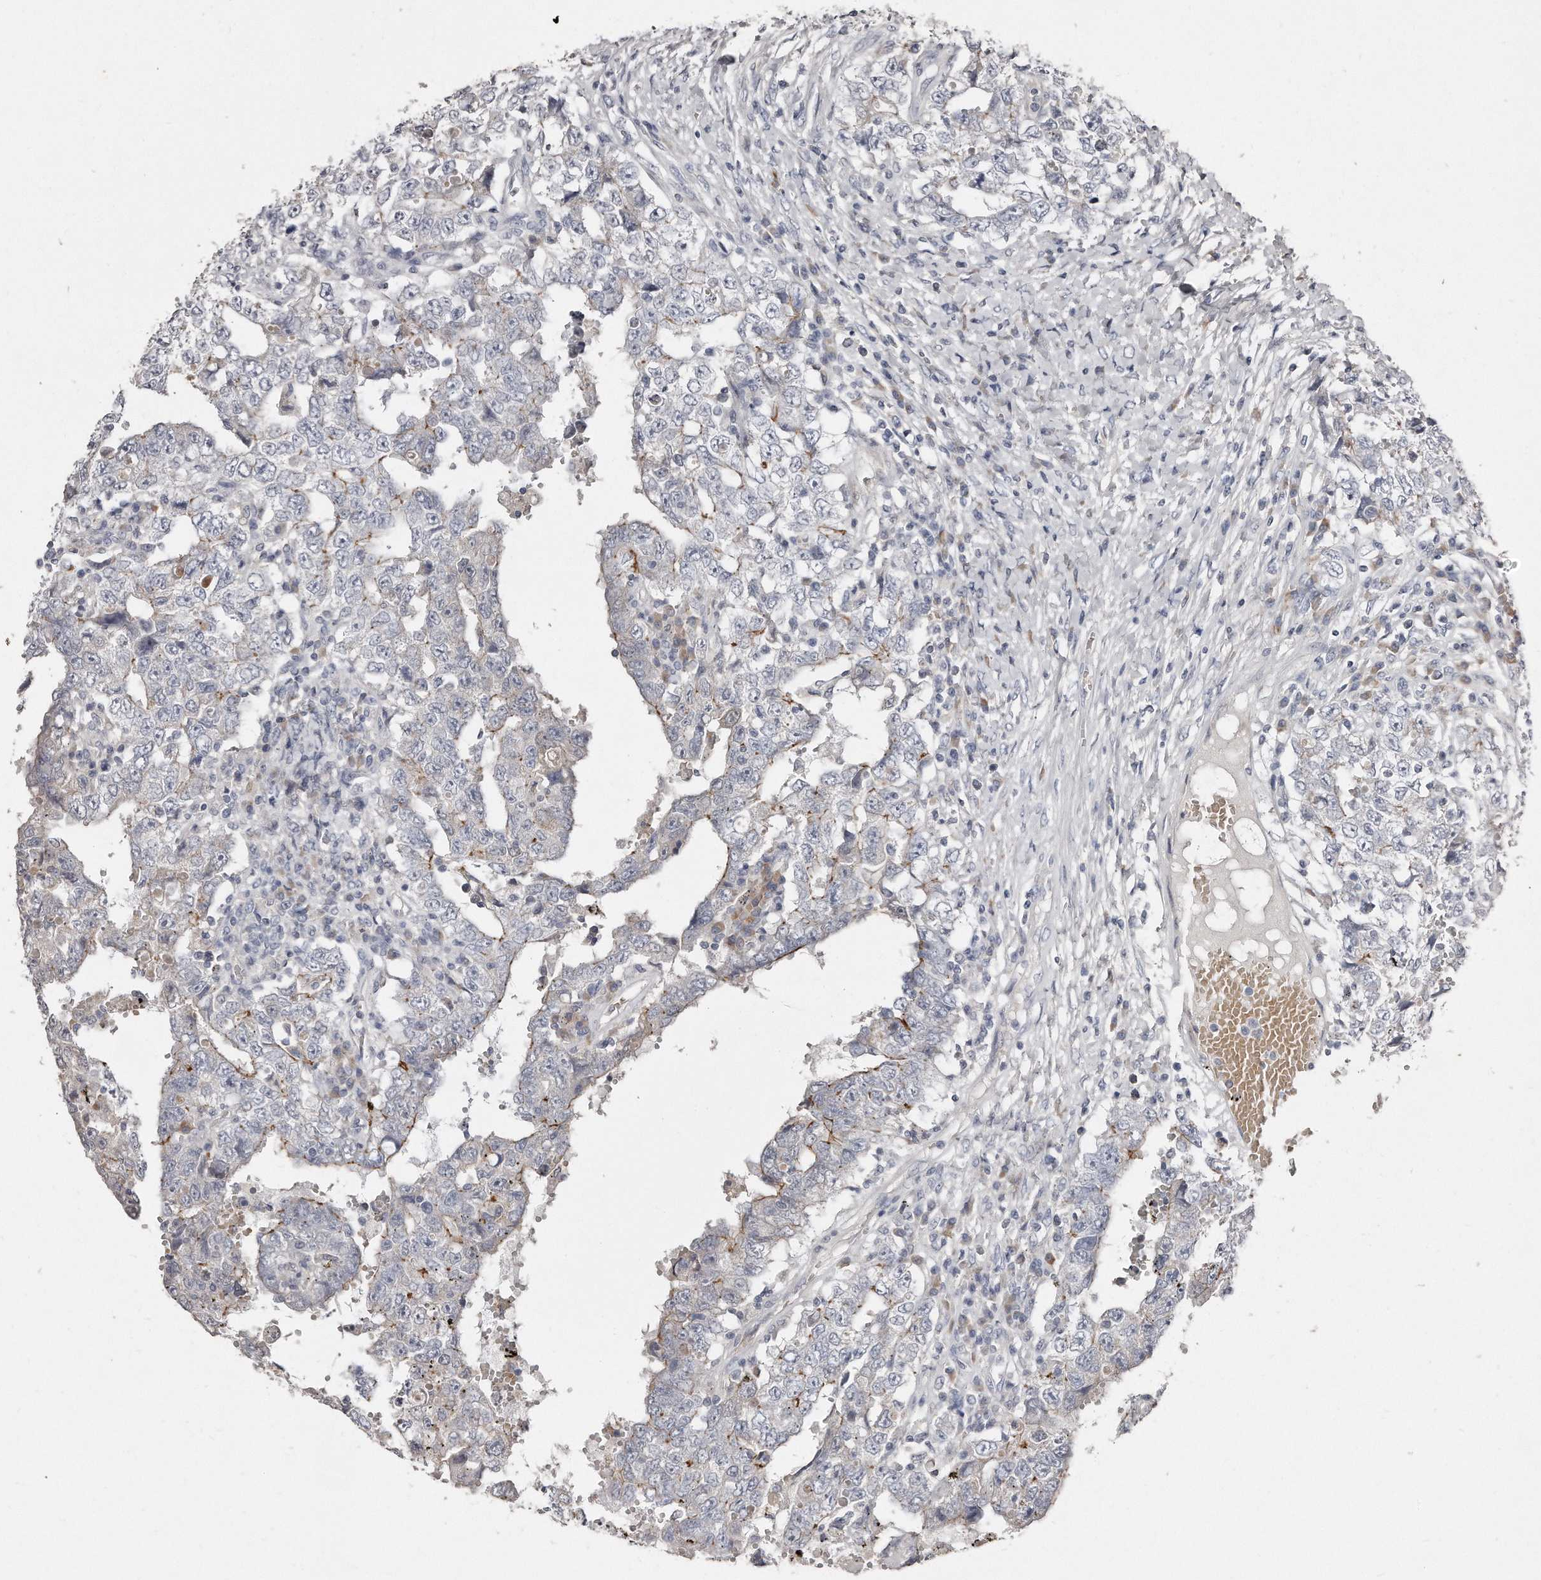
{"staining": {"intensity": "moderate", "quantity": "<25%", "location": "cytoplasmic/membranous"}, "tissue": "testis cancer", "cell_type": "Tumor cells", "image_type": "cancer", "snomed": [{"axis": "morphology", "description": "Carcinoma, Embryonal, NOS"}, {"axis": "topography", "description": "Testis"}], "caption": "Brown immunohistochemical staining in testis cancer (embryonal carcinoma) demonstrates moderate cytoplasmic/membranous expression in about <25% of tumor cells.", "gene": "TECR", "patient": {"sex": "male", "age": 26}}